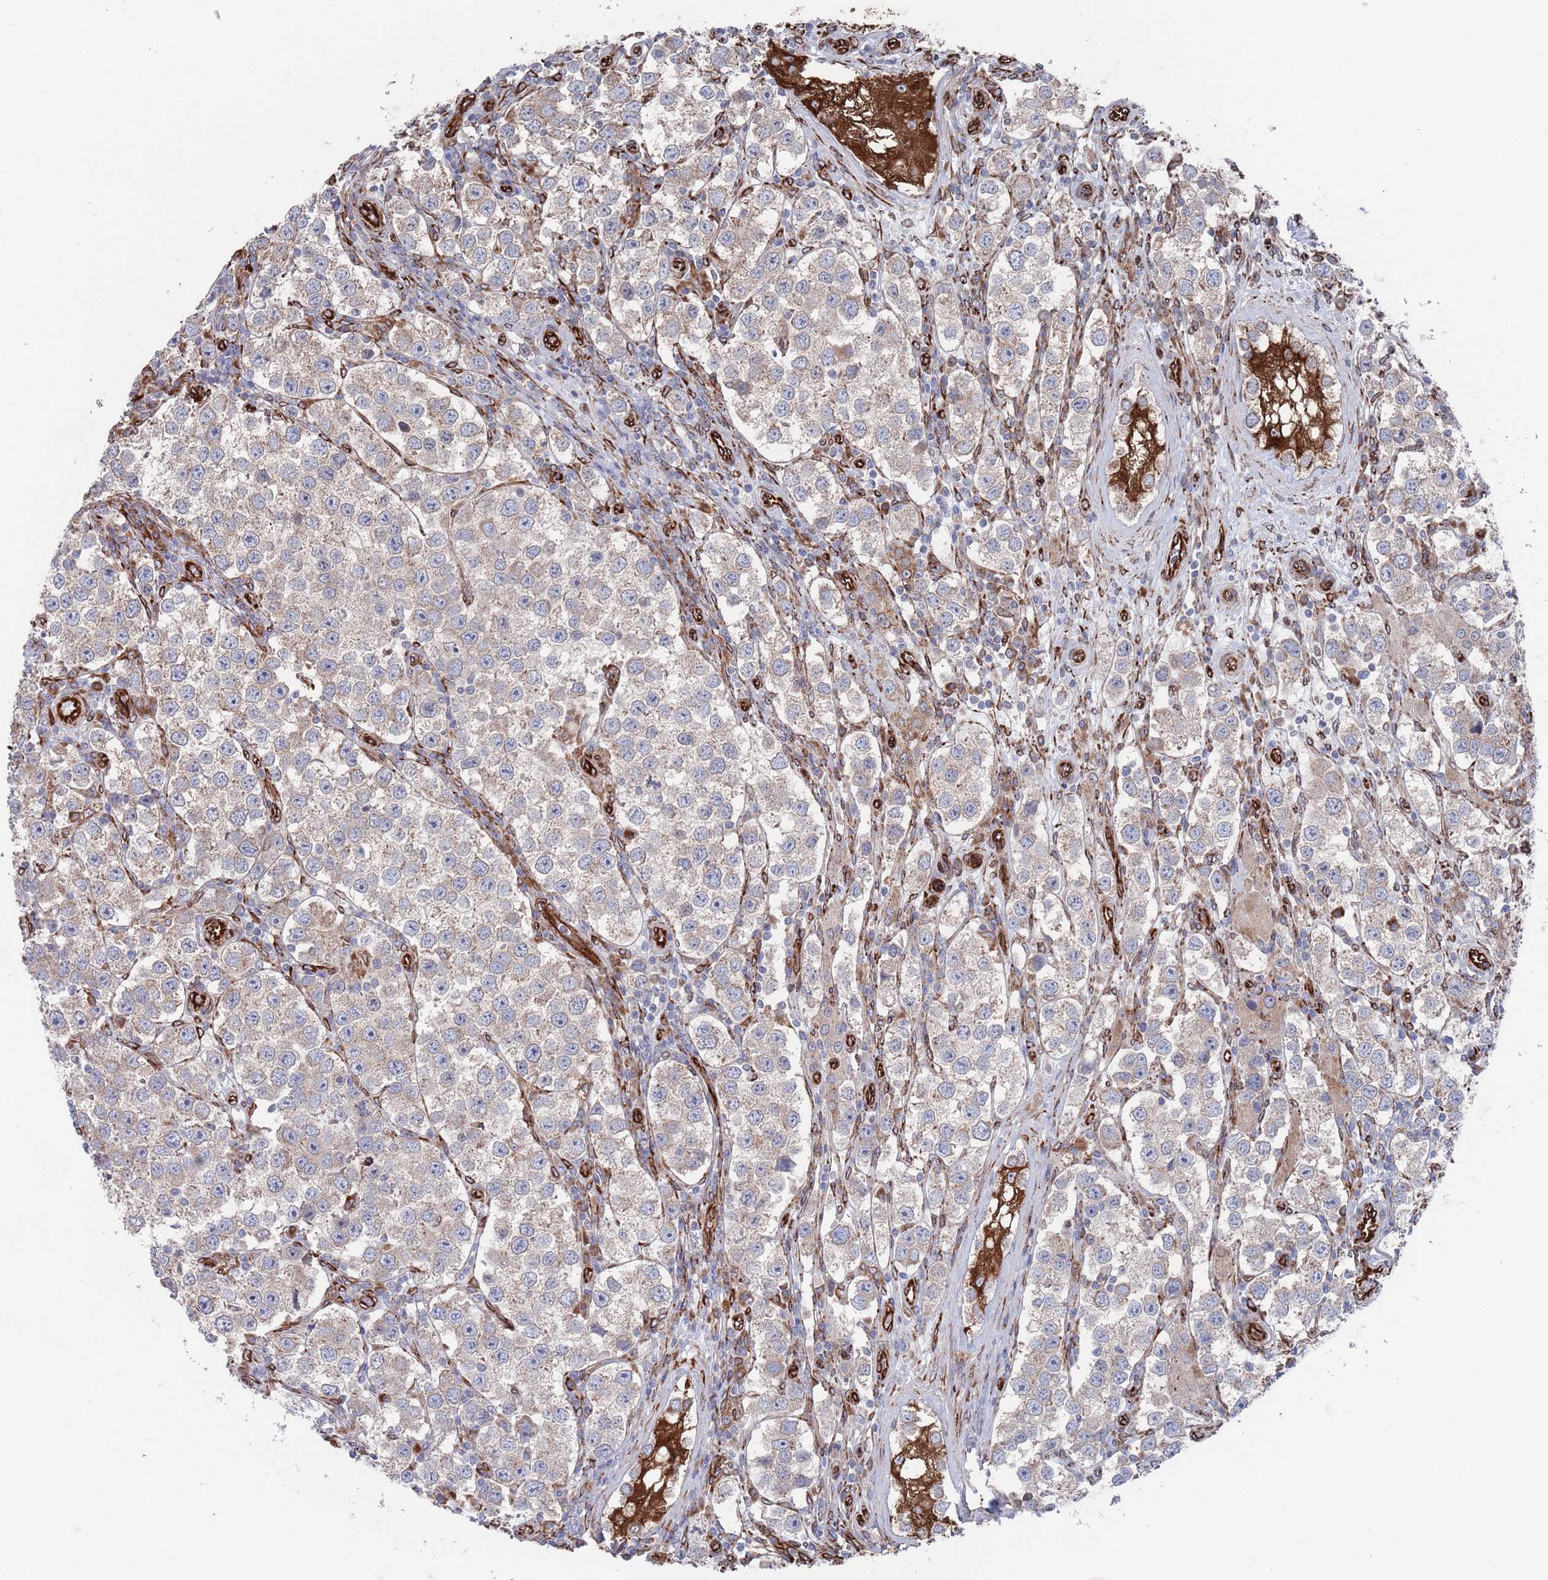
{"staining": {"intensity": "negative", "quantity": "none", "location": "none"}, "tissue": "testis cancer", "cell_type": "Tumor cells", "image_type": "cancer", "snomed": [{"axis": "morphology", "description": "Seminoma, NOS"}, {"axis": "topography", "description": "Testis"}], "caption": "Tumor cells are negative for protein expression in human seminoma (testis).", "gene": "CCDC106", "patient": {"sex": "male", "age": 37}}